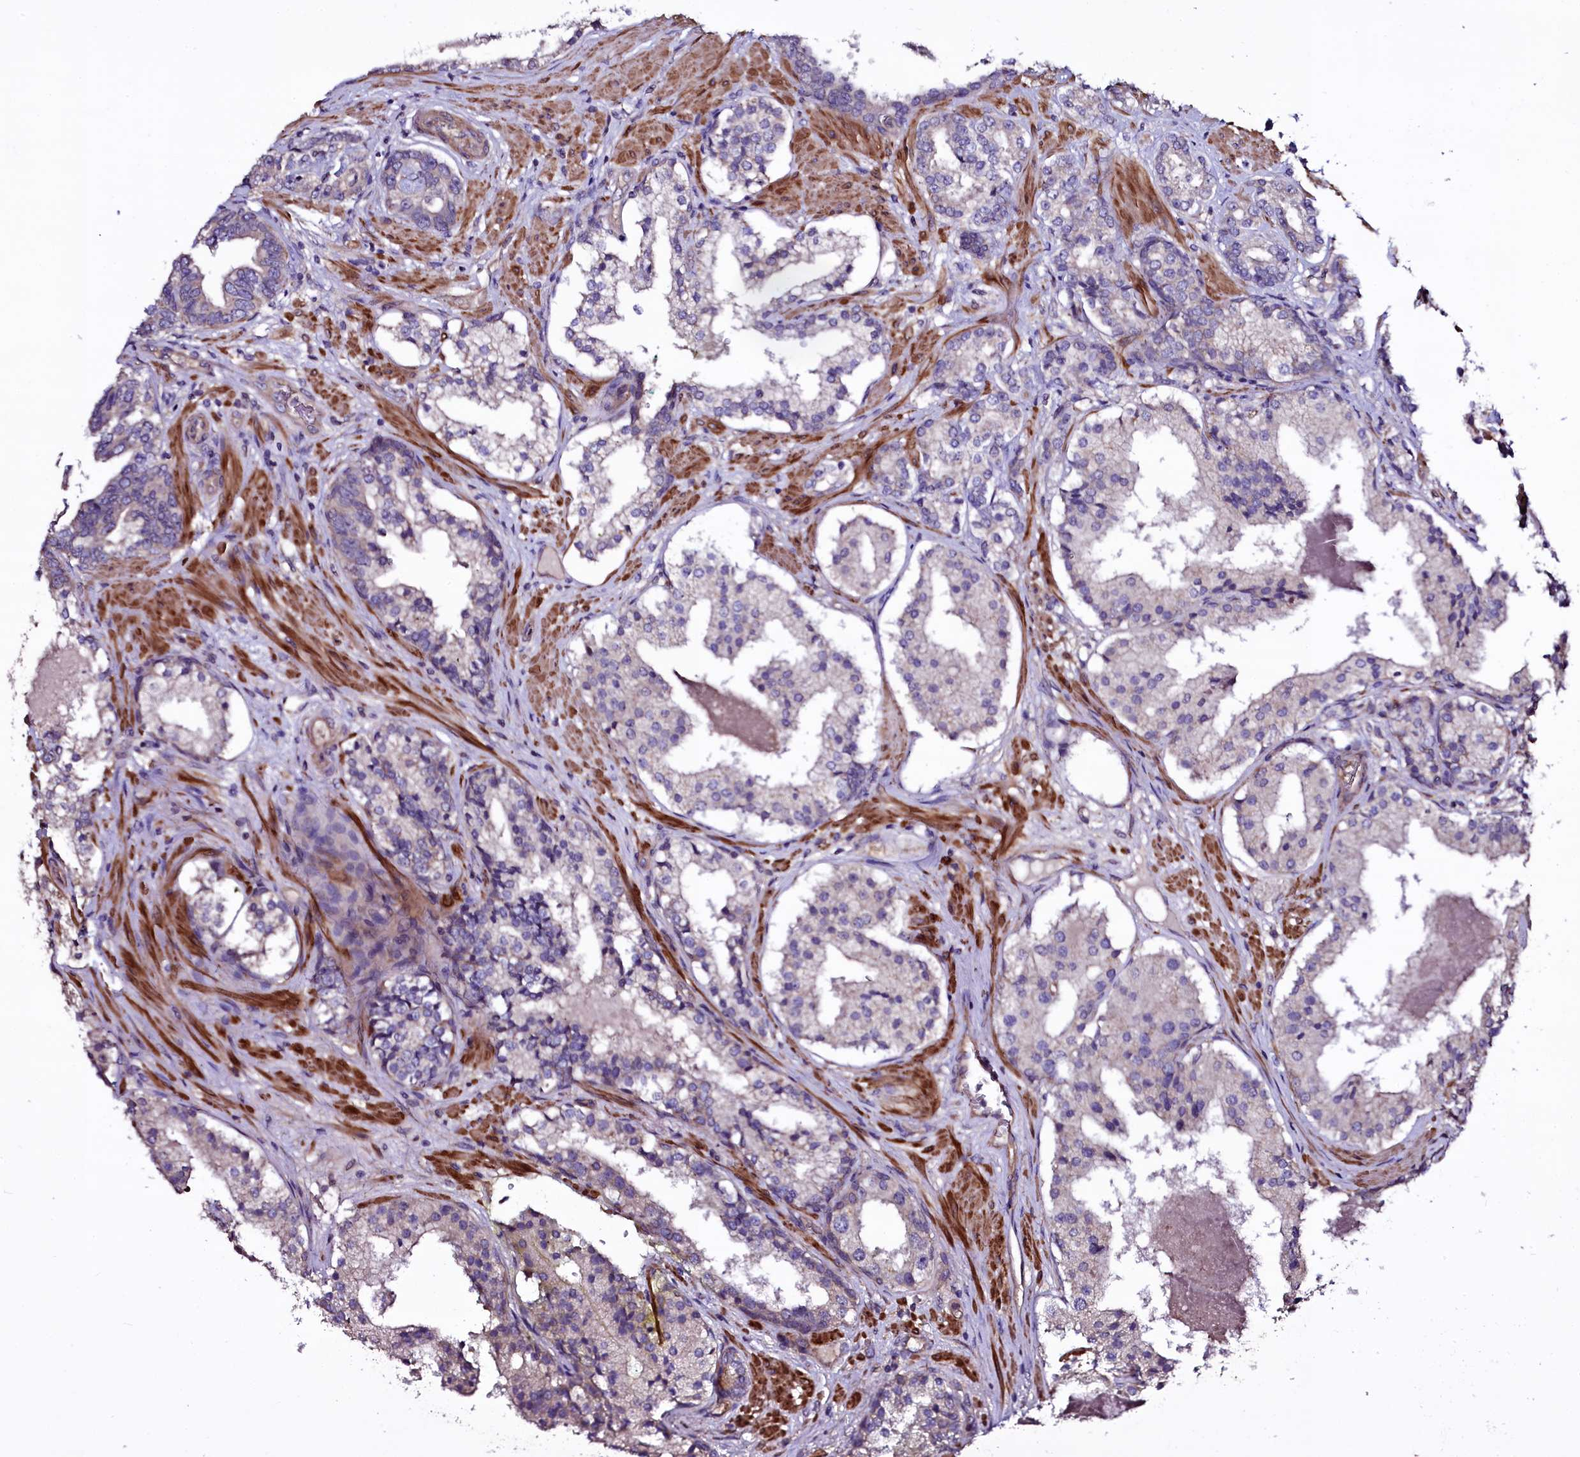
{"staining": {"intensity": "negative", "quantity": "none", "location": "none"}, "tissue": "prostate cancer", "cell_type": "Tumor cells", "image_type": "cancer", "snomed": [{"axis": "morphology", "description": "Adenocarcinoma, High grade"}, {"axis": "topography", "description": "Prostate"}], "caption": "IHC of prostate cancer displays no positivity in tumor cells.", "gene": "WIPF3", "patient": {"sex": "male", "age": 58}}